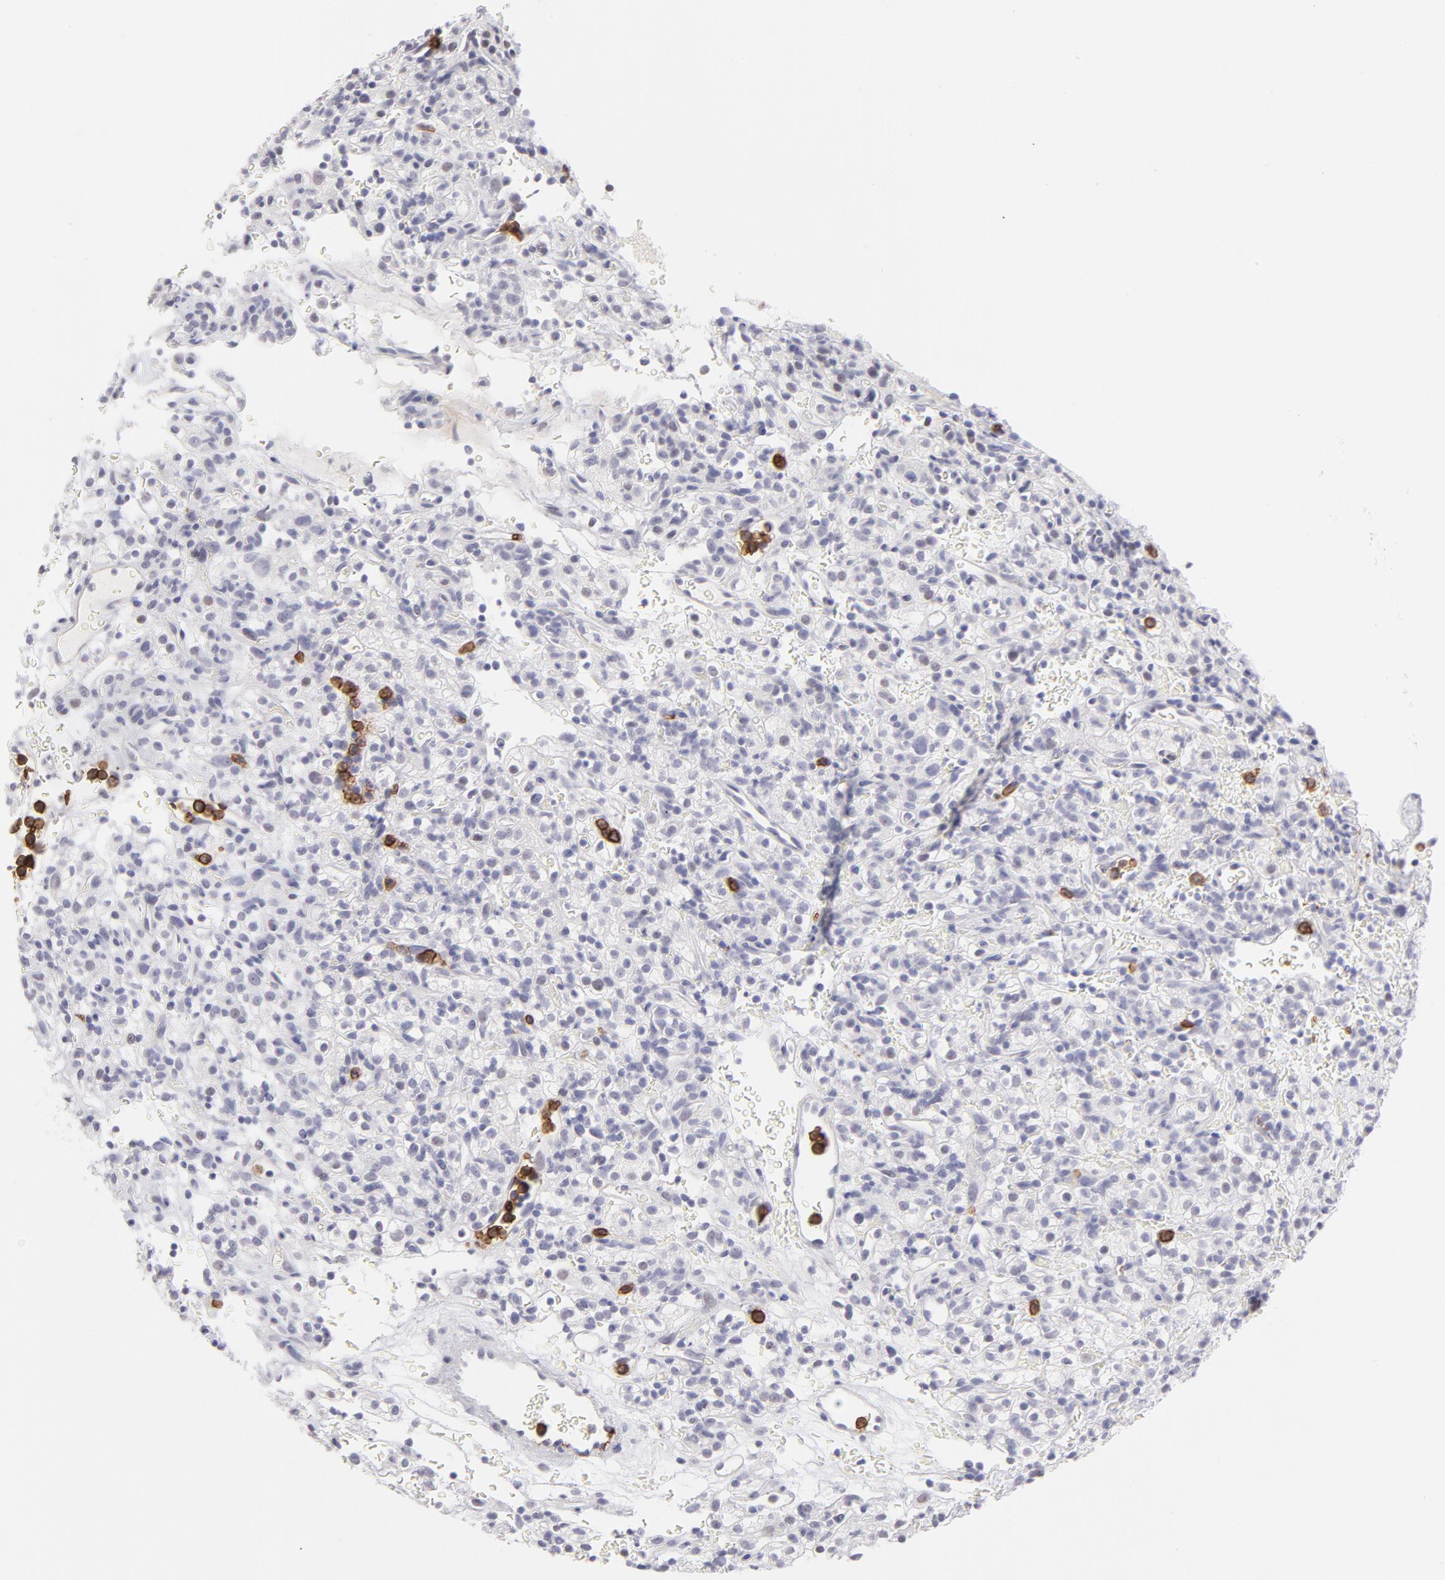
{"staining": {"intensity": "negative", "quantity": "none", "location": "none"}, "tissue": "renal cancer", "cell_type": "Tumor cells", "image_type": "cancer", "snomed": [{"axis": "morphology", "description": "Normal tissue, NOS"}, {"axis": "morphology", "description": "Adenocarcinoma, NOS"}, {"axis": "topography", "description": "Kidney"}], "caption": "High magnification brightfield microscopy of renal cancer stained with DAB (brown) and counterstained with hematoxylin (blue): tumor cells show no significant expression.", "gene": "LTB4R", "patient": {"sex": "female", "age": 72}}